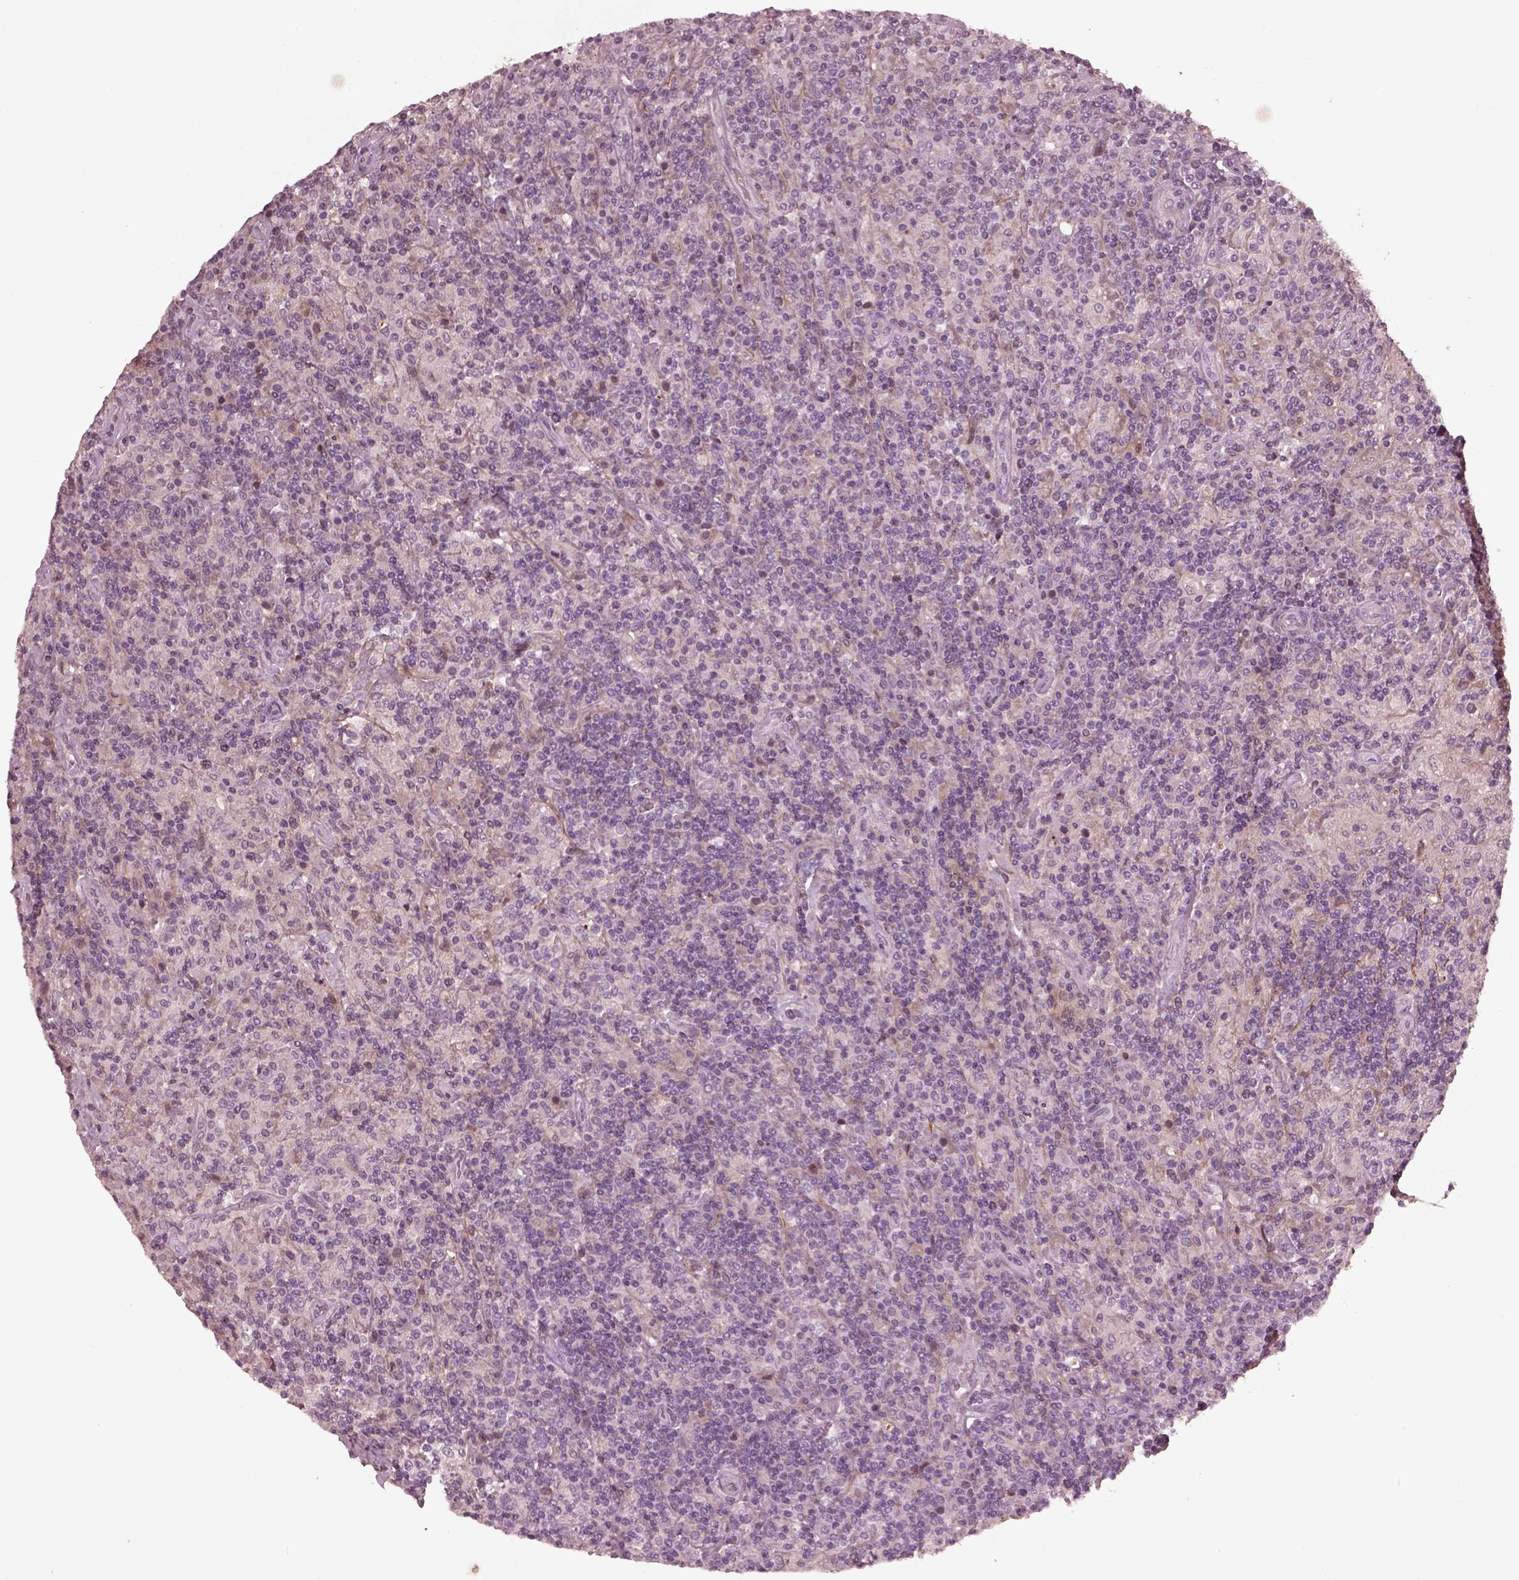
{"staining": {"intensity": "negative", "quantity": "none", "location": "none"}, "tissue": "lymphoma", "cell_type": "Tumor cells", "image_type": "cancer", "snomed": [{"axis": "morphology", "description": "Hodgkin's disease, NOS"}, {"axis": "topography", "description": "Lymph node"}], "caption": "This photomicrograph is of lymphoma stained with immunohistochemistry (IHC) to label a protein in brown with the nuclei are counter-stained blue. There is no expression in tumor cells. The staining was performed using DAB to visualize the protein expression in brown, while the nuclei were stained in blue with hematoxylin (Magnification: 20x).", "gene": "EFEMP1", "patient": {"sex": "male", "age": 70}}